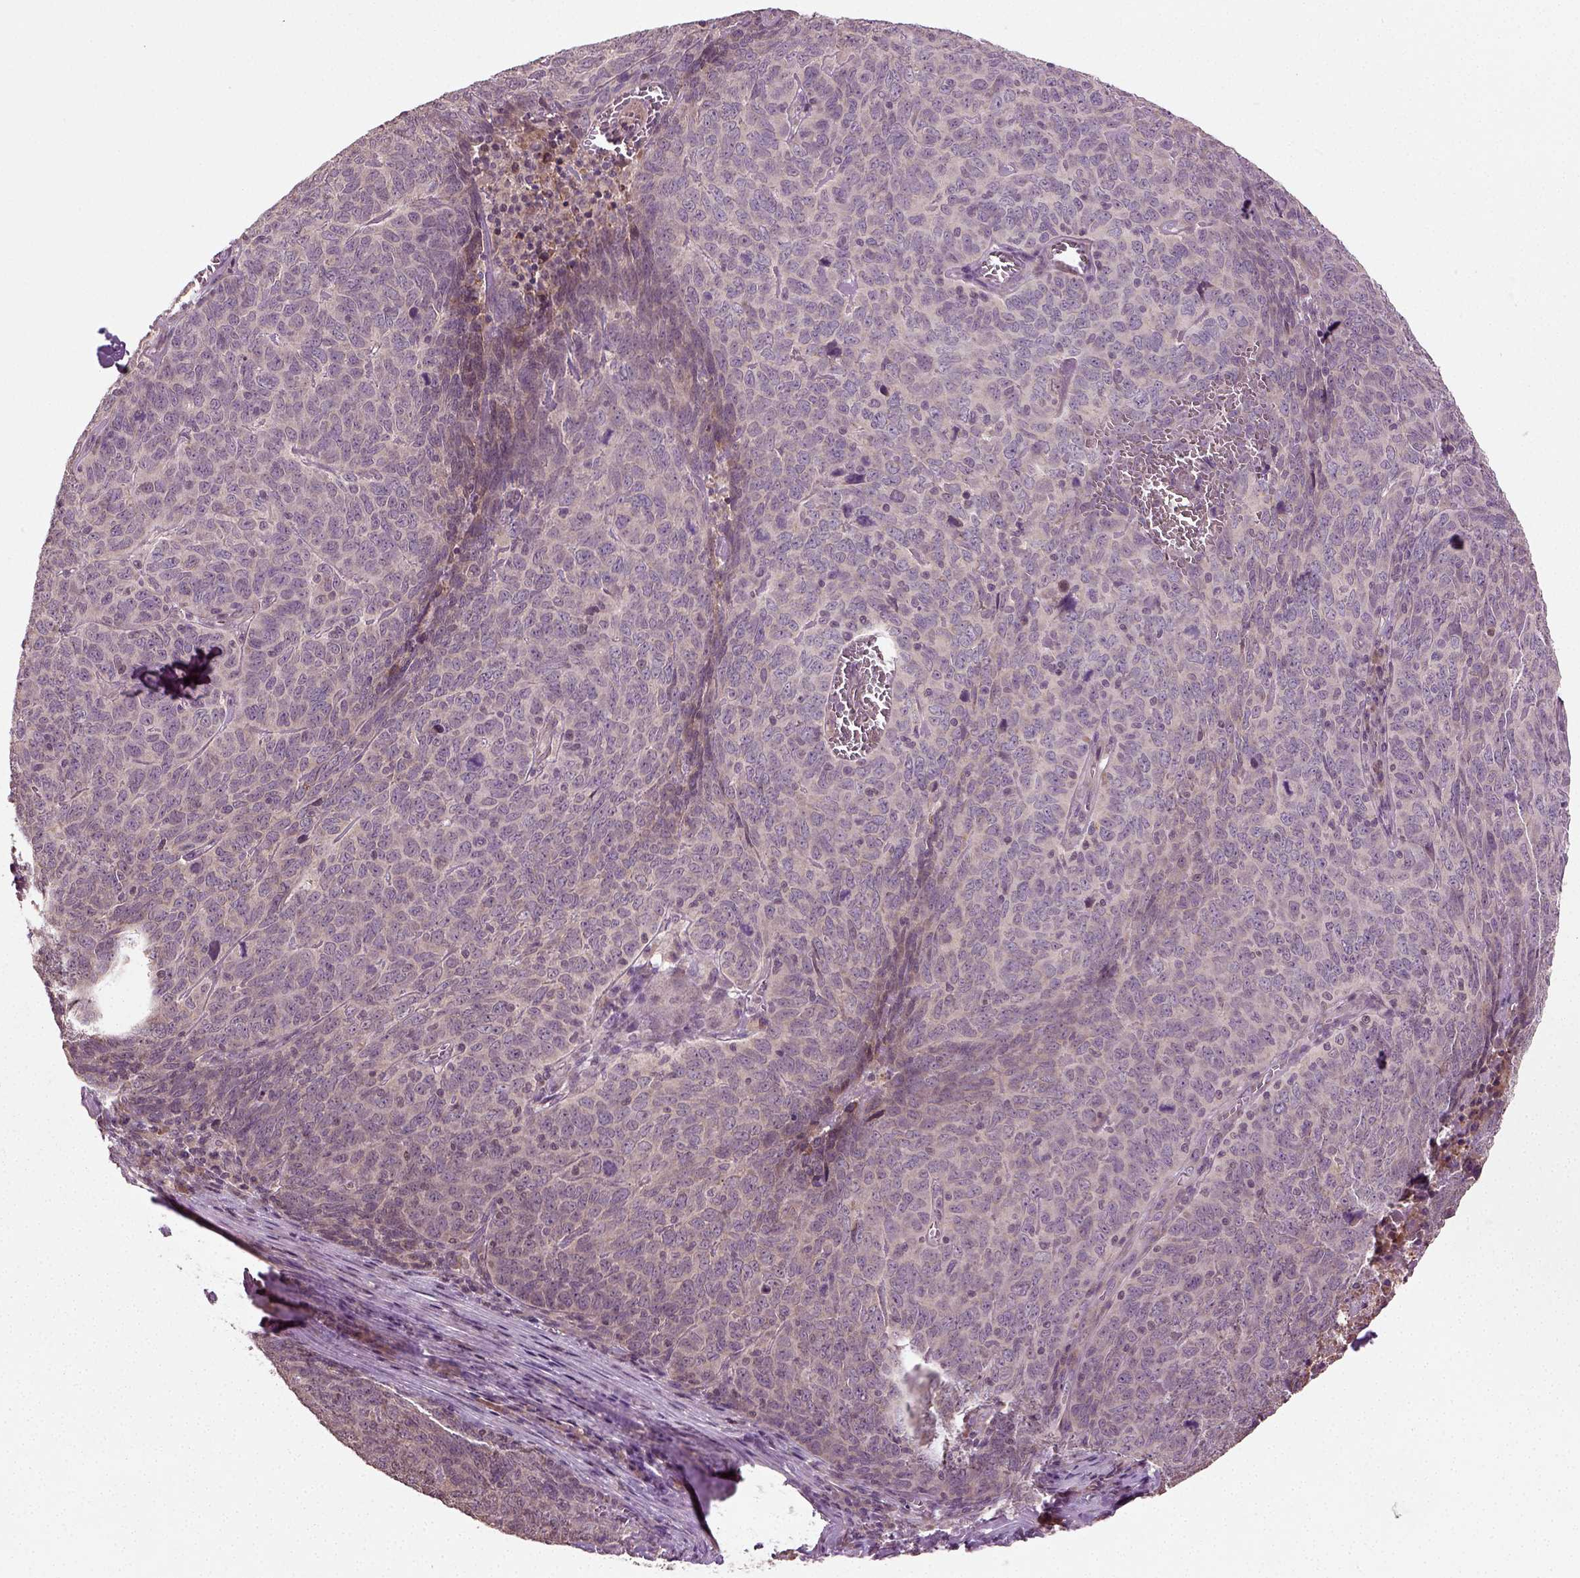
{"staining": {"intensity": "negative", "quantity": "none", "location": "none"}, "tissue": "skin cancer", "cell_type": "Tumor cells", "image_type": "cancer", "snomed": [{"axis": "morphology", "description": "Squamous cell carcinoma, NOS"}, {"axis": "topography", "description": "Skin"}, {"axis": "topography", "description": "Anal"}], "caption": "A micrograph of skin cancer (squamous cell carcinoma) stained for a protein reveals no brown staining in tumor cells.", "gene": "ERV3-1", "patient": {"sex": "female", "age": 51}}